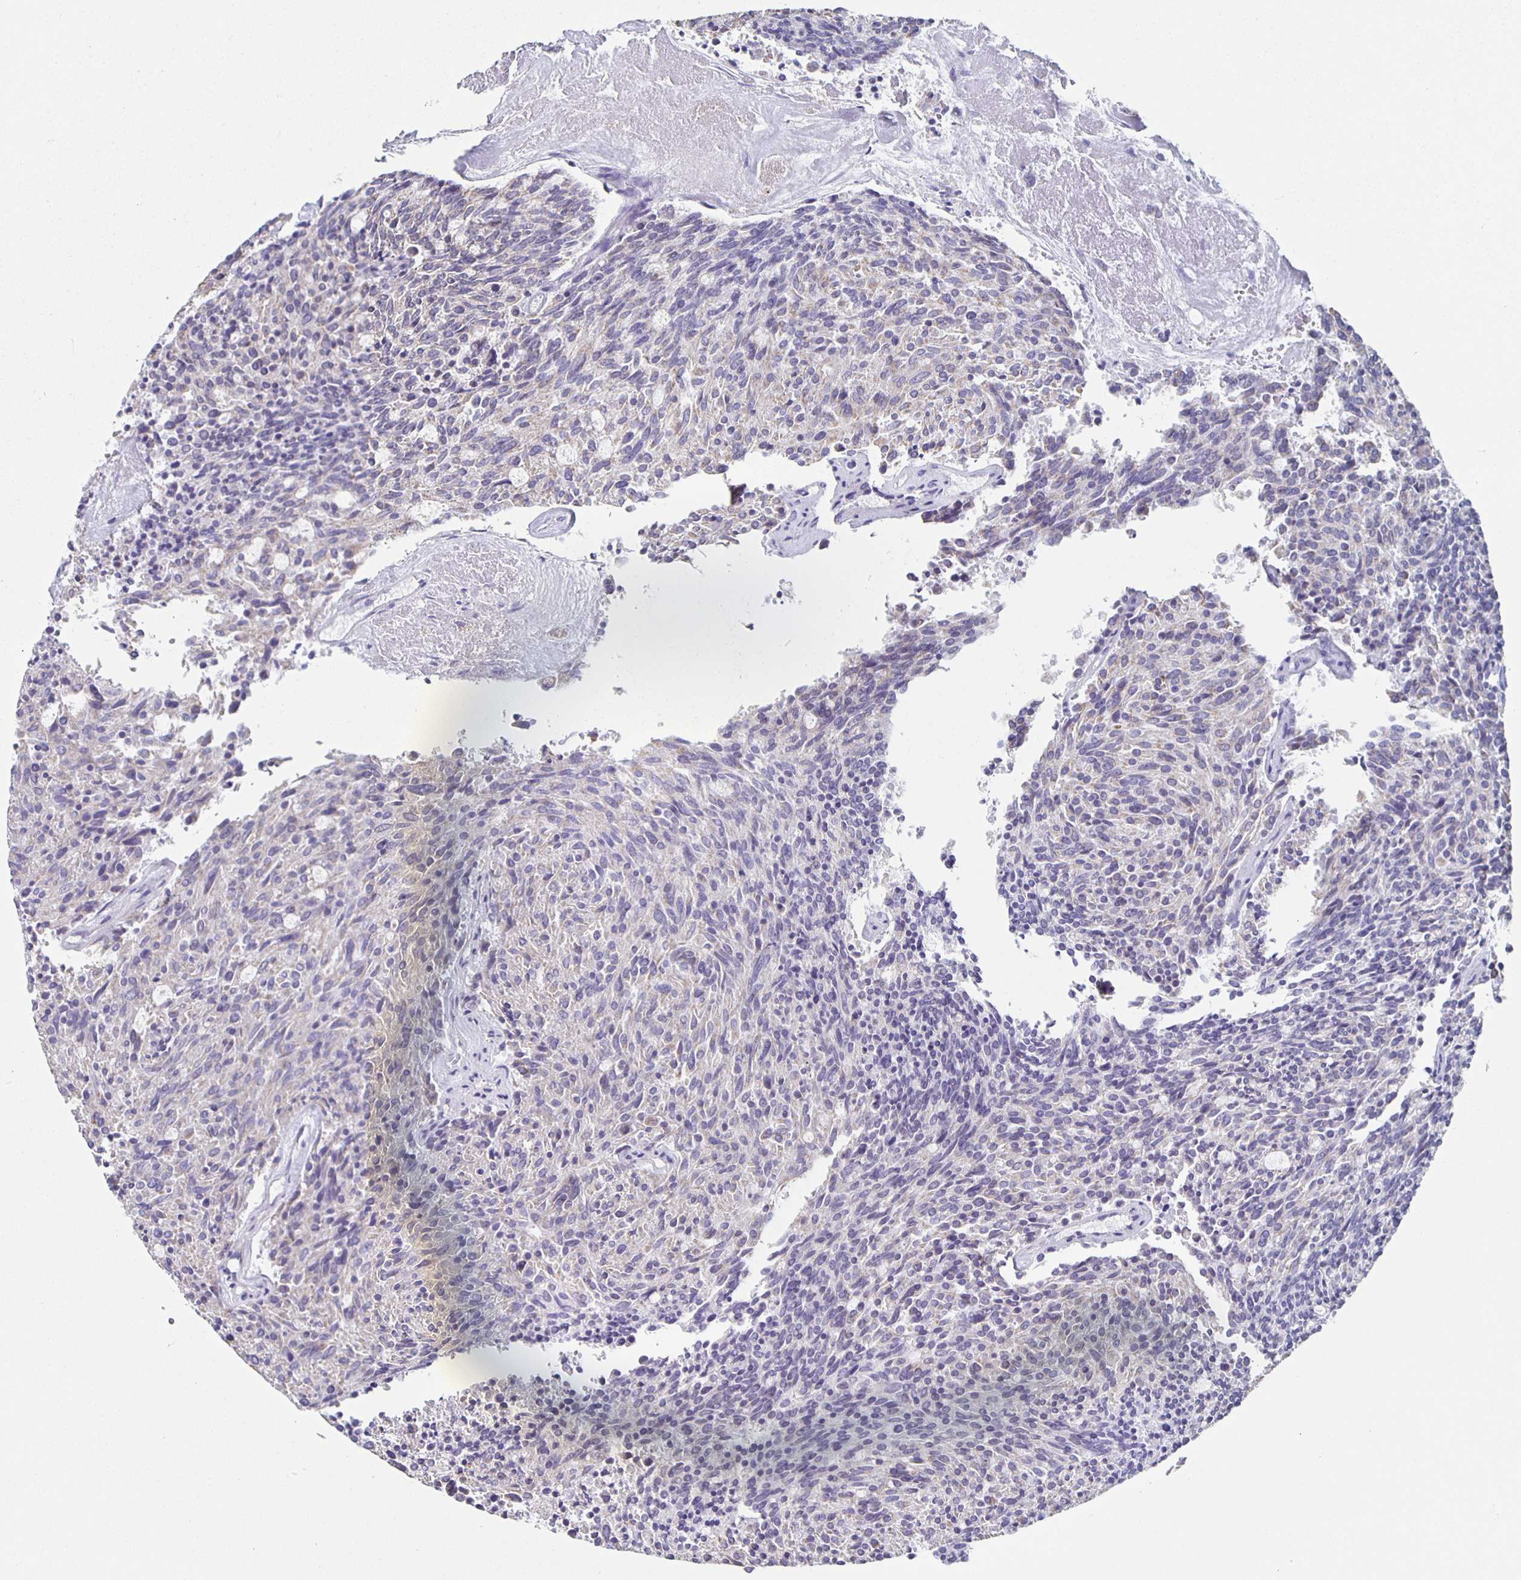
{"staining": {"intensity": "negative", "quantity": "none", "location": "none"}, "tissue": "carcinoid", "cell_type": "Tumor cells", "image_type": "cancer", "snomed": [{"axis": "morphology", "description": "Carcinoid, malignant, NOS"}, {"axis": "topography", "description": "Pancreas"}], "caption": "The IHC micrograph has no significant staining in tumor cells of carcinoid tissue.", "gene": "TPPP", "patient": {"sex": "female", "age": 54}}